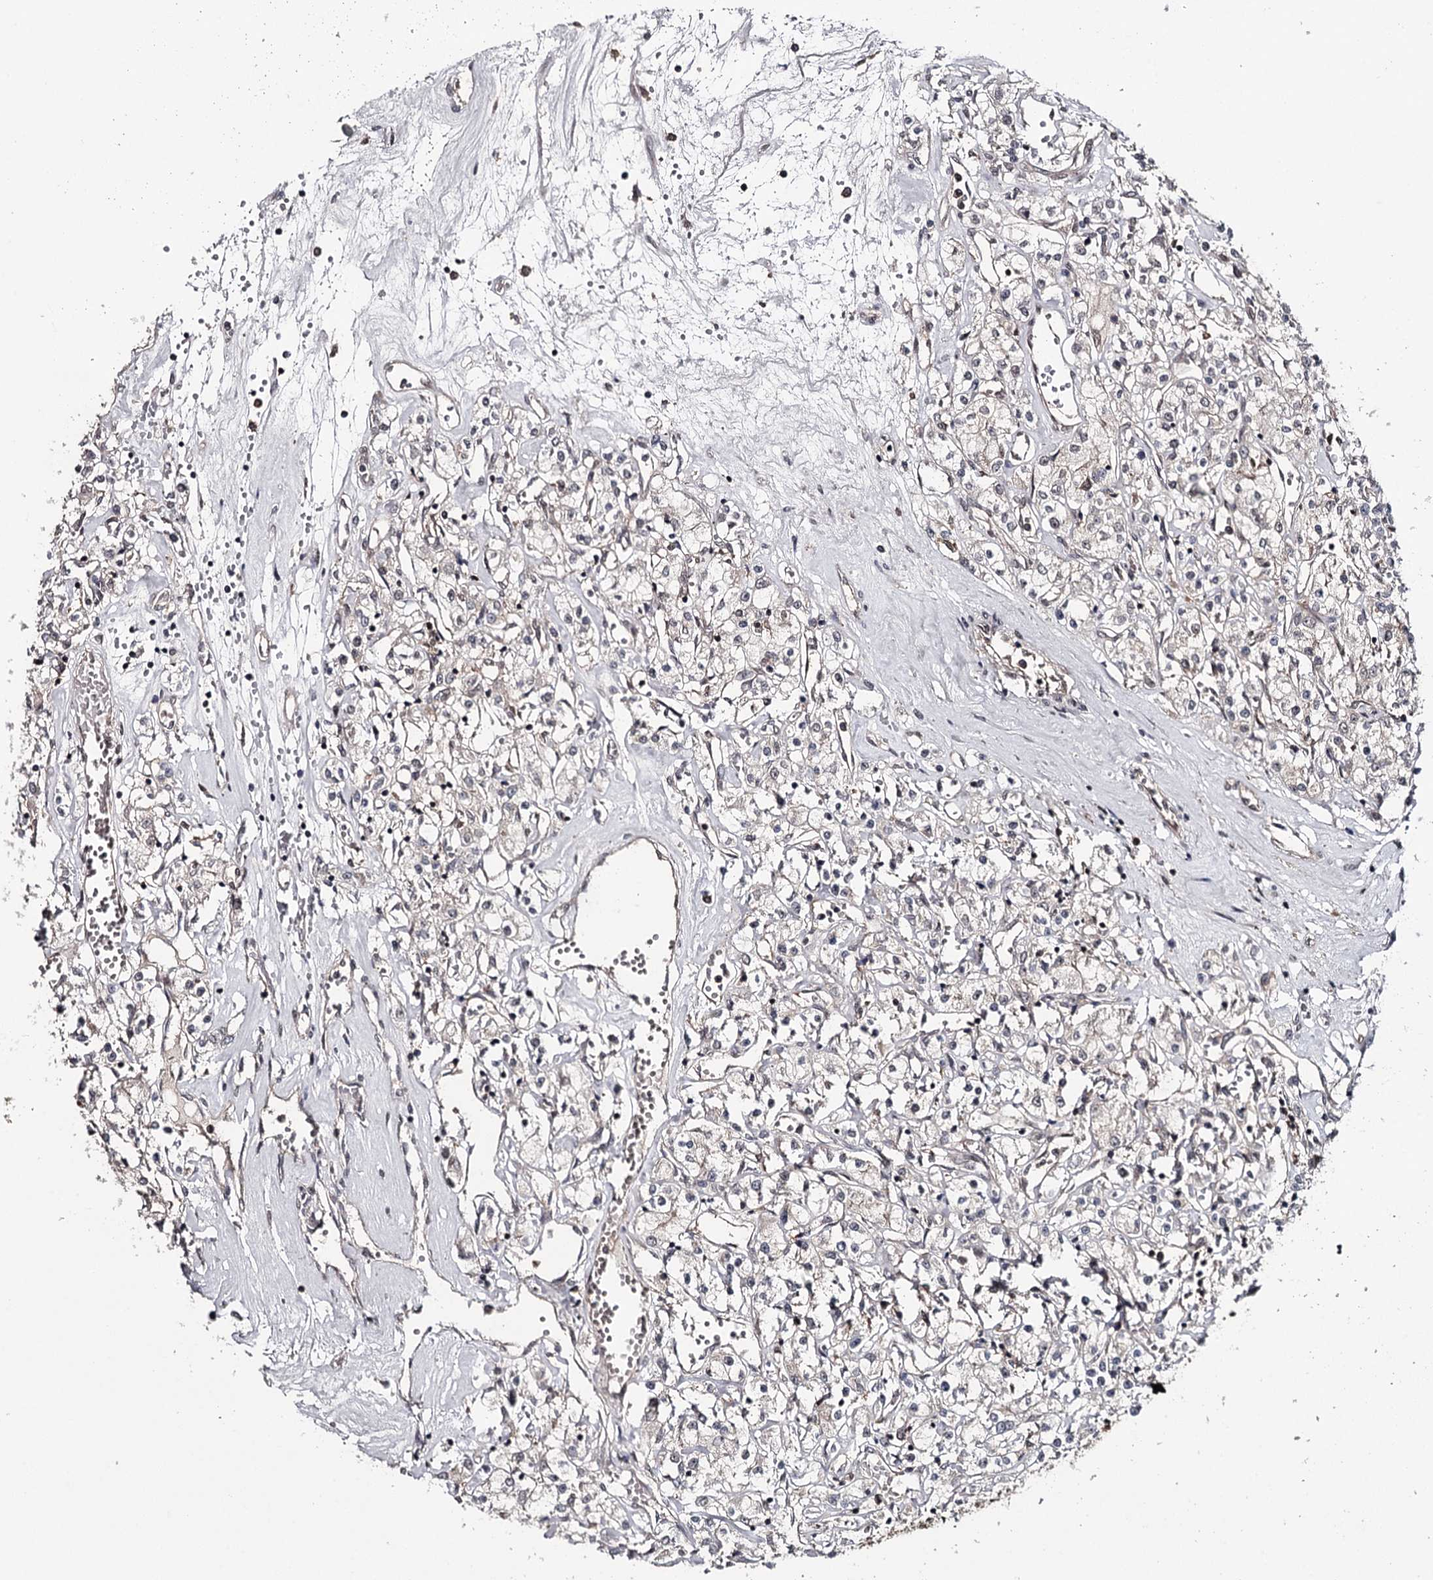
{"staining": {"intensity": "negative", "quantity": "none", "location": "none"}, "tissue": "renal cancer", "cell_type": "Tumor cells", "image_type": "cancer", "snomed": [{"axis": "morphology", "description": "Adenocarcinoma, NOS"}, {"axis": "topography", "description": "Kidney"}], "caption": "This is an immunohistochemistry (IHC) histopathology image of renal adenocarcinoma. There is no expression in tumor cells.", "gene": "GTSF1", "patient": {"sex": "female", "age": 59}}